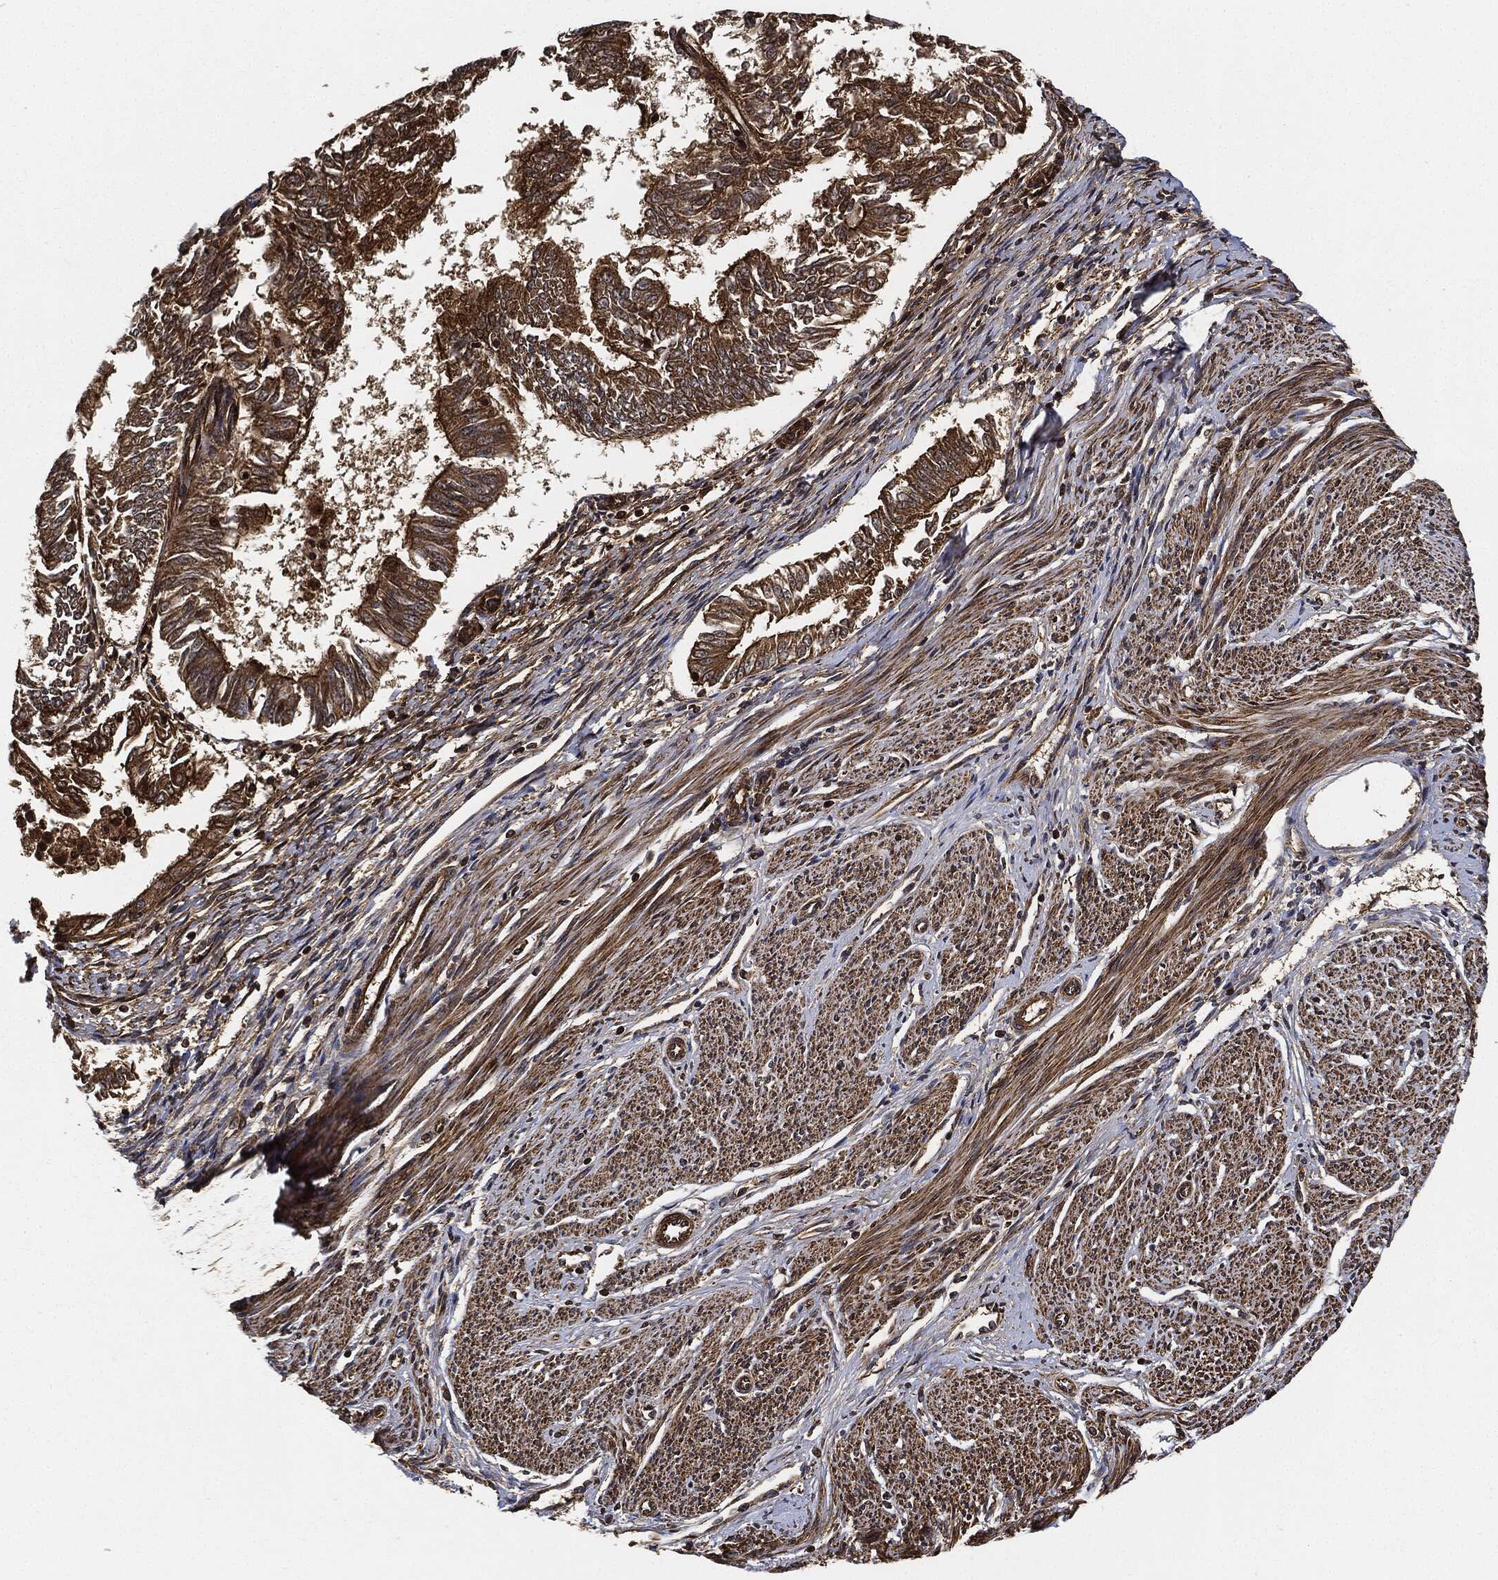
{"staining": {"intensity": "moderate", "quantity": ">75%", "location": "cytoplasmic/membranous"}, "tissue": "endometrial cancer", "cell_type": "Tumor cells", "image_type": "cancer", "snomed": [{"axis": "morphology", "description": "Adenocarcinoma, NOS"}, {"axis": "topography", "description": "Endometrium"}], "caption": "Immunohistochemical staining of human endometrial cancer displays medium levels of moderate cytoplasmic/membranous positivity in about >75% of tumor cells.", "gene": "CEP290", "patient": {"sex": "female", "age": 58}}